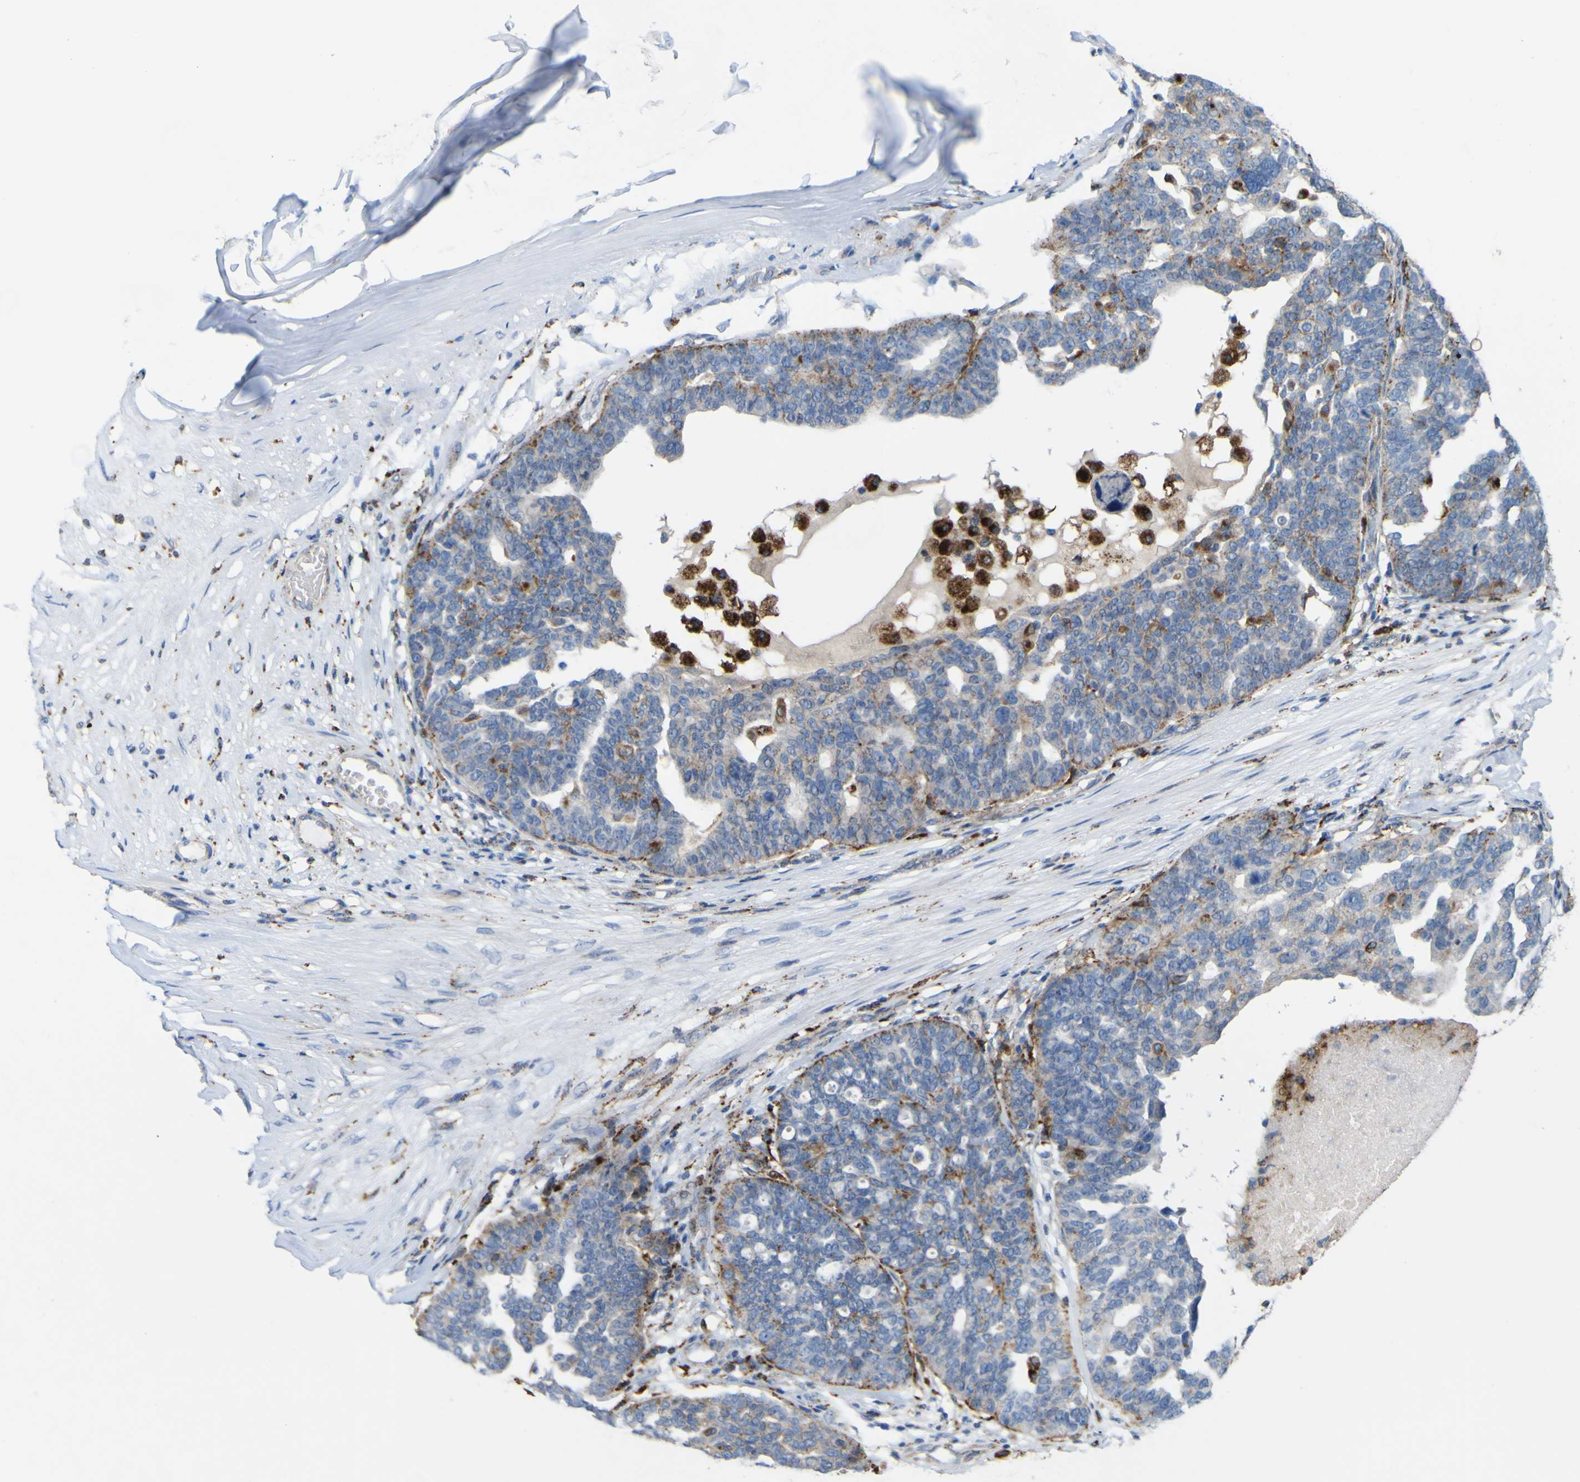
{"staining": {"intensity": "moderate", "quantity": "25%-75%", "location": "cytoplasmic/membranous"}, "tissue": "ovarian cancer", "cell_type": "Tumor cells", "image_type": "cancer", "snomed": [{"axis": "morphology", "description": "Cystadenocarcinoma, serous, NOS"}, {"axis": "topography", "description": "Ovary"}], "caption": "IHC image of neoplastic tissue: ovarian serous cystadenocarcinoma stained using IHC demonstrates medium levels of moderate protein expression localized specifically in the cytoplasmic/membranous of tumor cells, appearing as a cytoplasmic/membranous brown color.", "gene": "PLD3", "patient": {"sex": "female", "age": 59}}